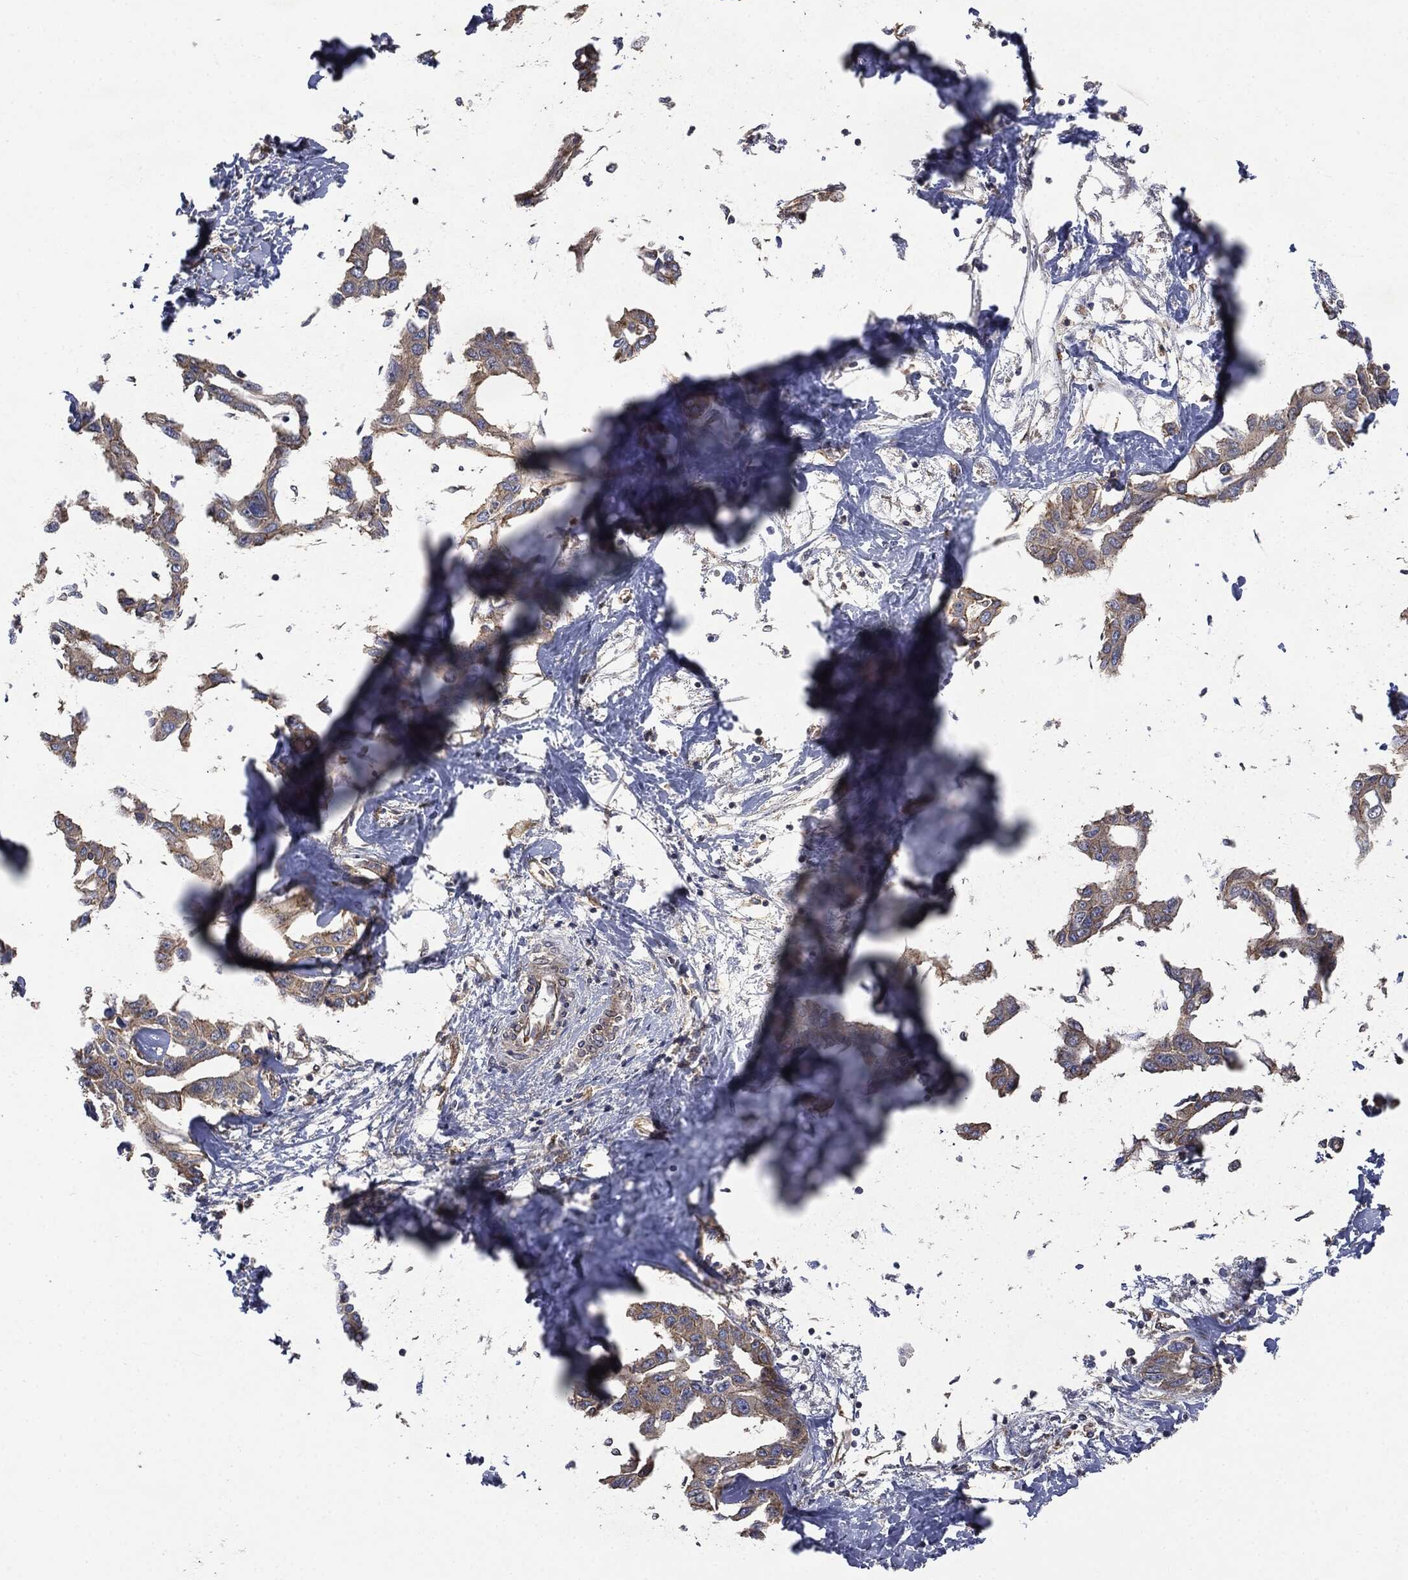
{"staining": {"intensity": "moderate", "quantity": "<25%", "location": "cytoplasmic/membranous"}, "tissue": "liver cancer", "cell_type": "Tumor cells", "image_type": "cancer", "snomed": [{"axis": "morphology", "description": "Cholangiocarcinoma"}, {"axis": "topography", "description": "Liver"}], "caption": "Tumor cells reveal moderate cytoplasmic/membranous staining in approximately <25% of cells in liver cancer (cholangiocarcinoma).", "gene": "EPS15L1", "patient": {"sex": "male", "age": 59}}